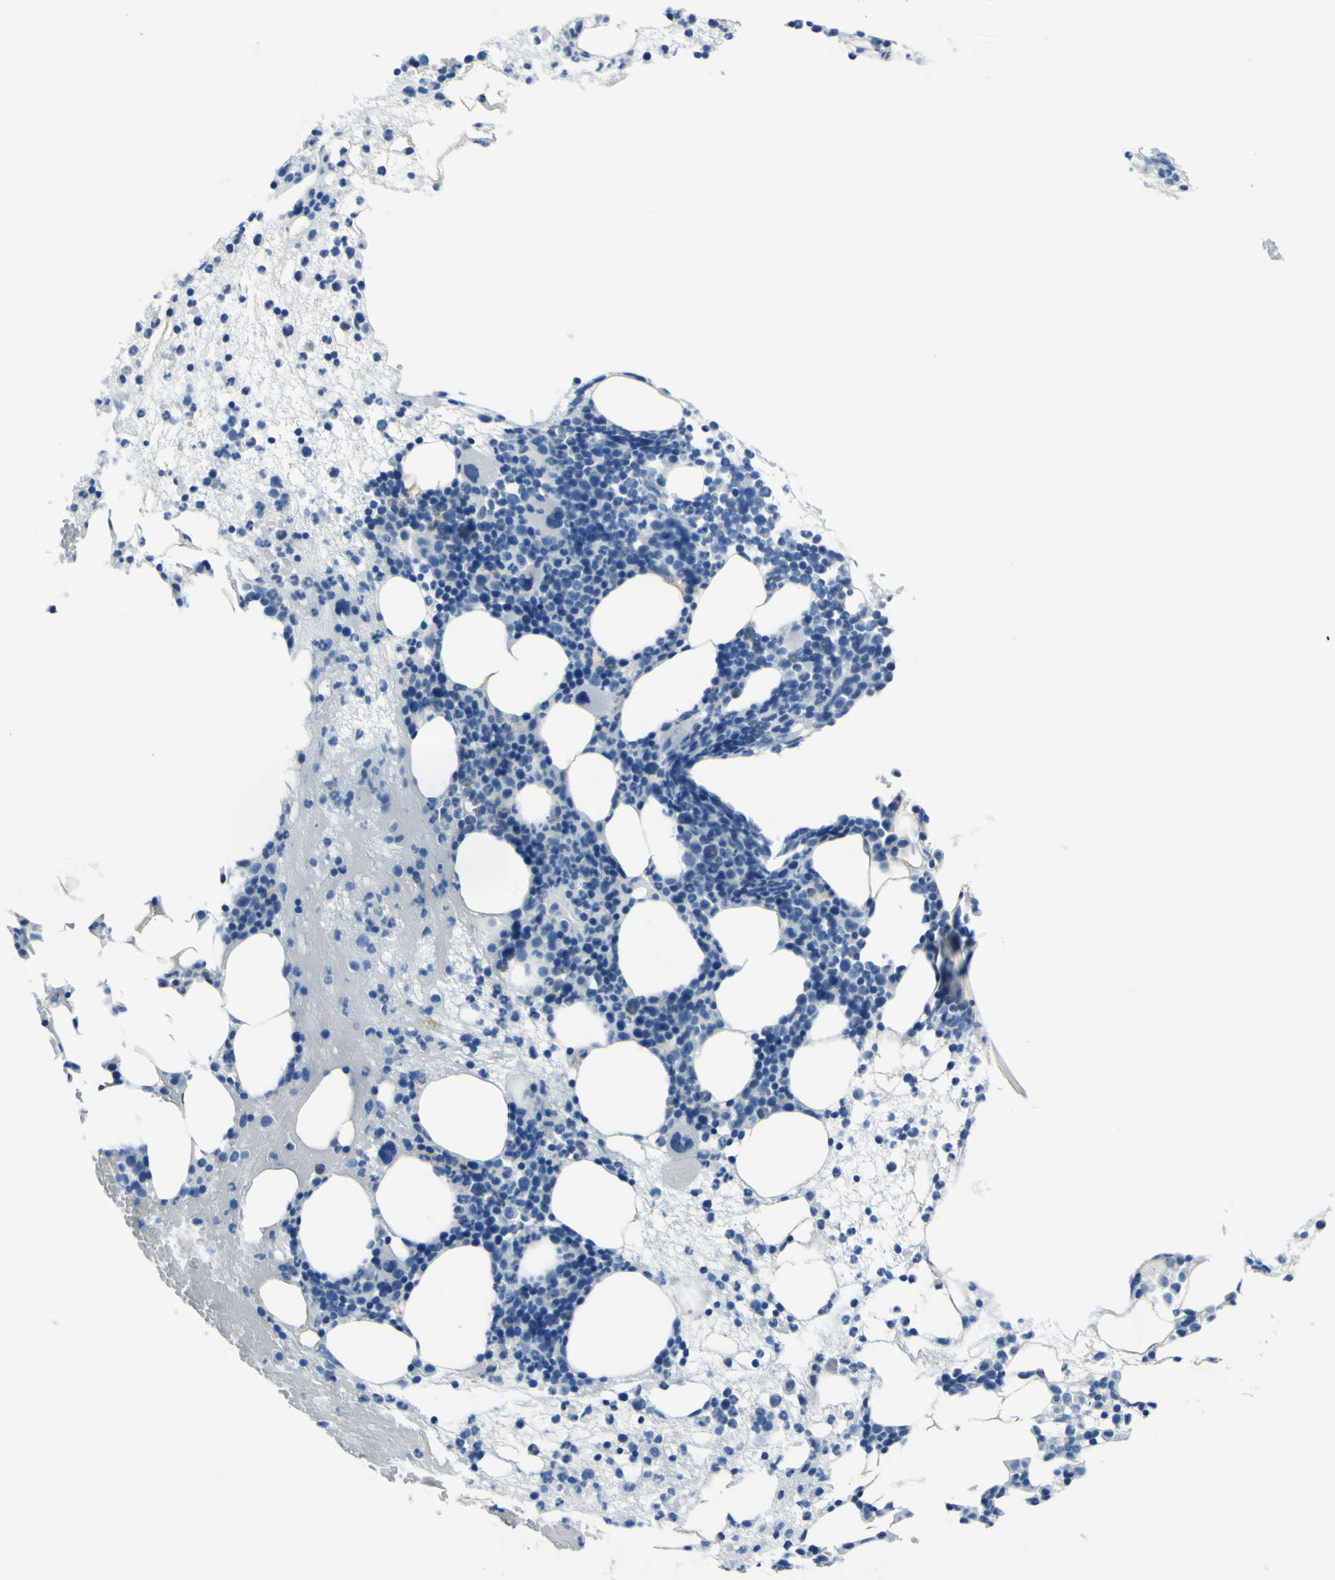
{"staining": {"intensity": "negative", "quantity": "none", "location": "none"}, "tissue": "bone marrow", "cell_type": "Hematopoietic cells", "image_type": "normal", "snomed": [{"axis": "morphology", "description": "Normal tissue, NOS"}, {"axis": "morphology", "description": "Inflammation, NOS"}, {"axis": "topography", "description": "Bone marrow"}], "caption": "DAB (3,3'-diaminobenzidine) immunohistochemical staining of normal human bone marrow displays no significant staining in hematopoietic cells.", "gene": "PHKG1", "patient": {"sex": "female", "age": 79}}